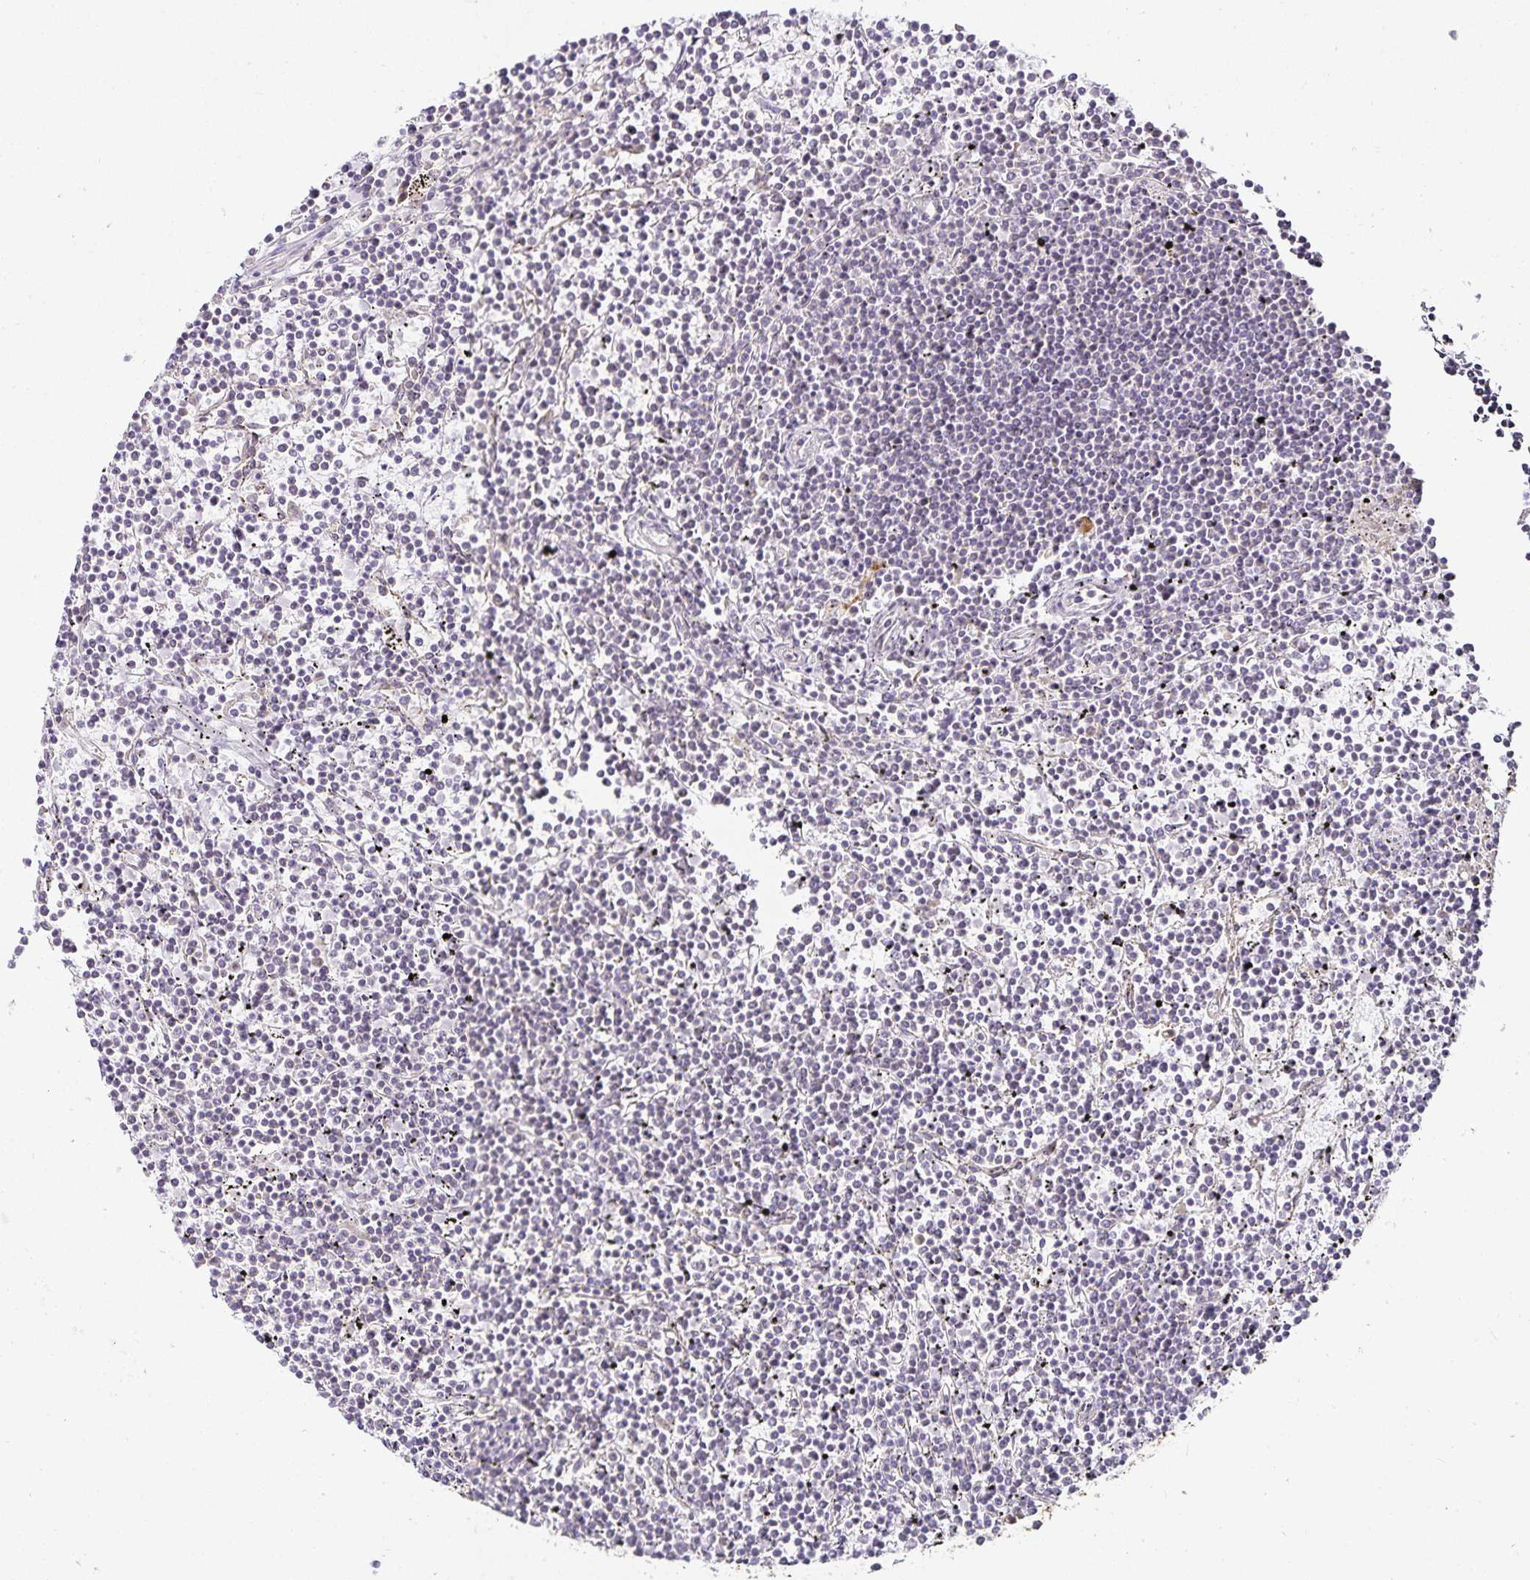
{"staining": {"intensity": "negative", "quantity": "none", "location": "none"}, "tissue": "lymphoma", "cell_type": "Tumor cells", "image_type": "cancer", "snomed": [{"axis": "morphology", "description": "Malignant lymphoma, non-Hodgkin's type, Low grade"}, {"axis": "topography", "description": "Spleen"}], "caption": "Malignant lymphoma, non-Hodgkin's type (low-grade) was stained to show a protein in brown. There is no significant positivity in tumor cells.", "gene": "GP2", "patient": {"sex": "female", "age": 19}}